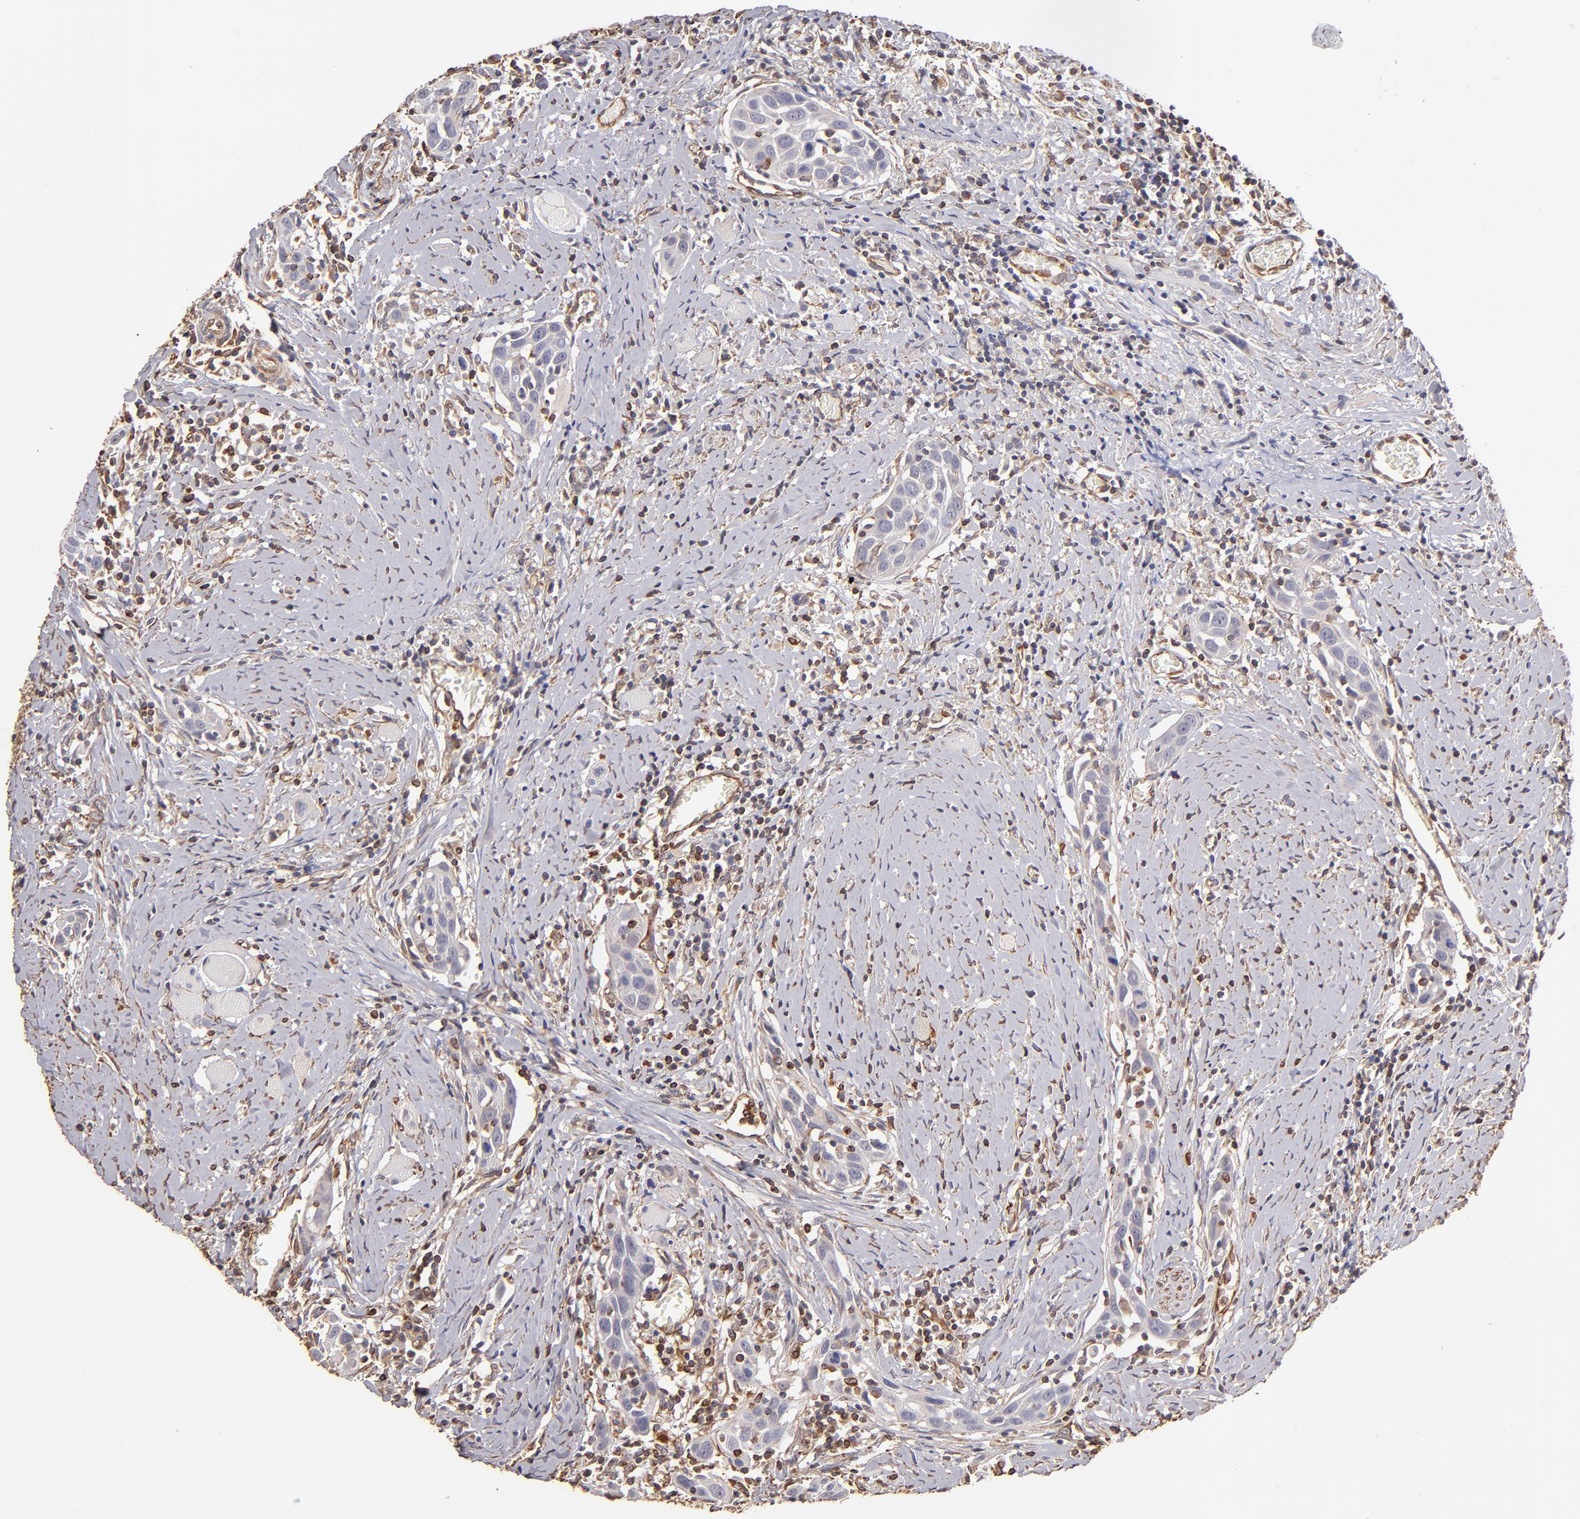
{"staining": {"intensity": "negative", "quantity": "none", "location": "none"}, "tissue": "head and neck cancer", "cell_type": "Tumor cells", "image_type": "cancer", "snomed": [{"axis": "morphology", "description": "Squamous cell carcinoma, NOS"}, {"axis": "topography", "description": "Oral tissue"}, {"axis": "topography", "description": "Head-Neck"}], "caption": "This image is of squamous cell carcinoma (head and neck) stained with immunohistochemistry (IHC) to label a protein in brown with the nuclei are counter-stained blue. There is no staining in tumor cells.", "gene": "ABCC1", "patient": {"sex": "female", "age": 50}}